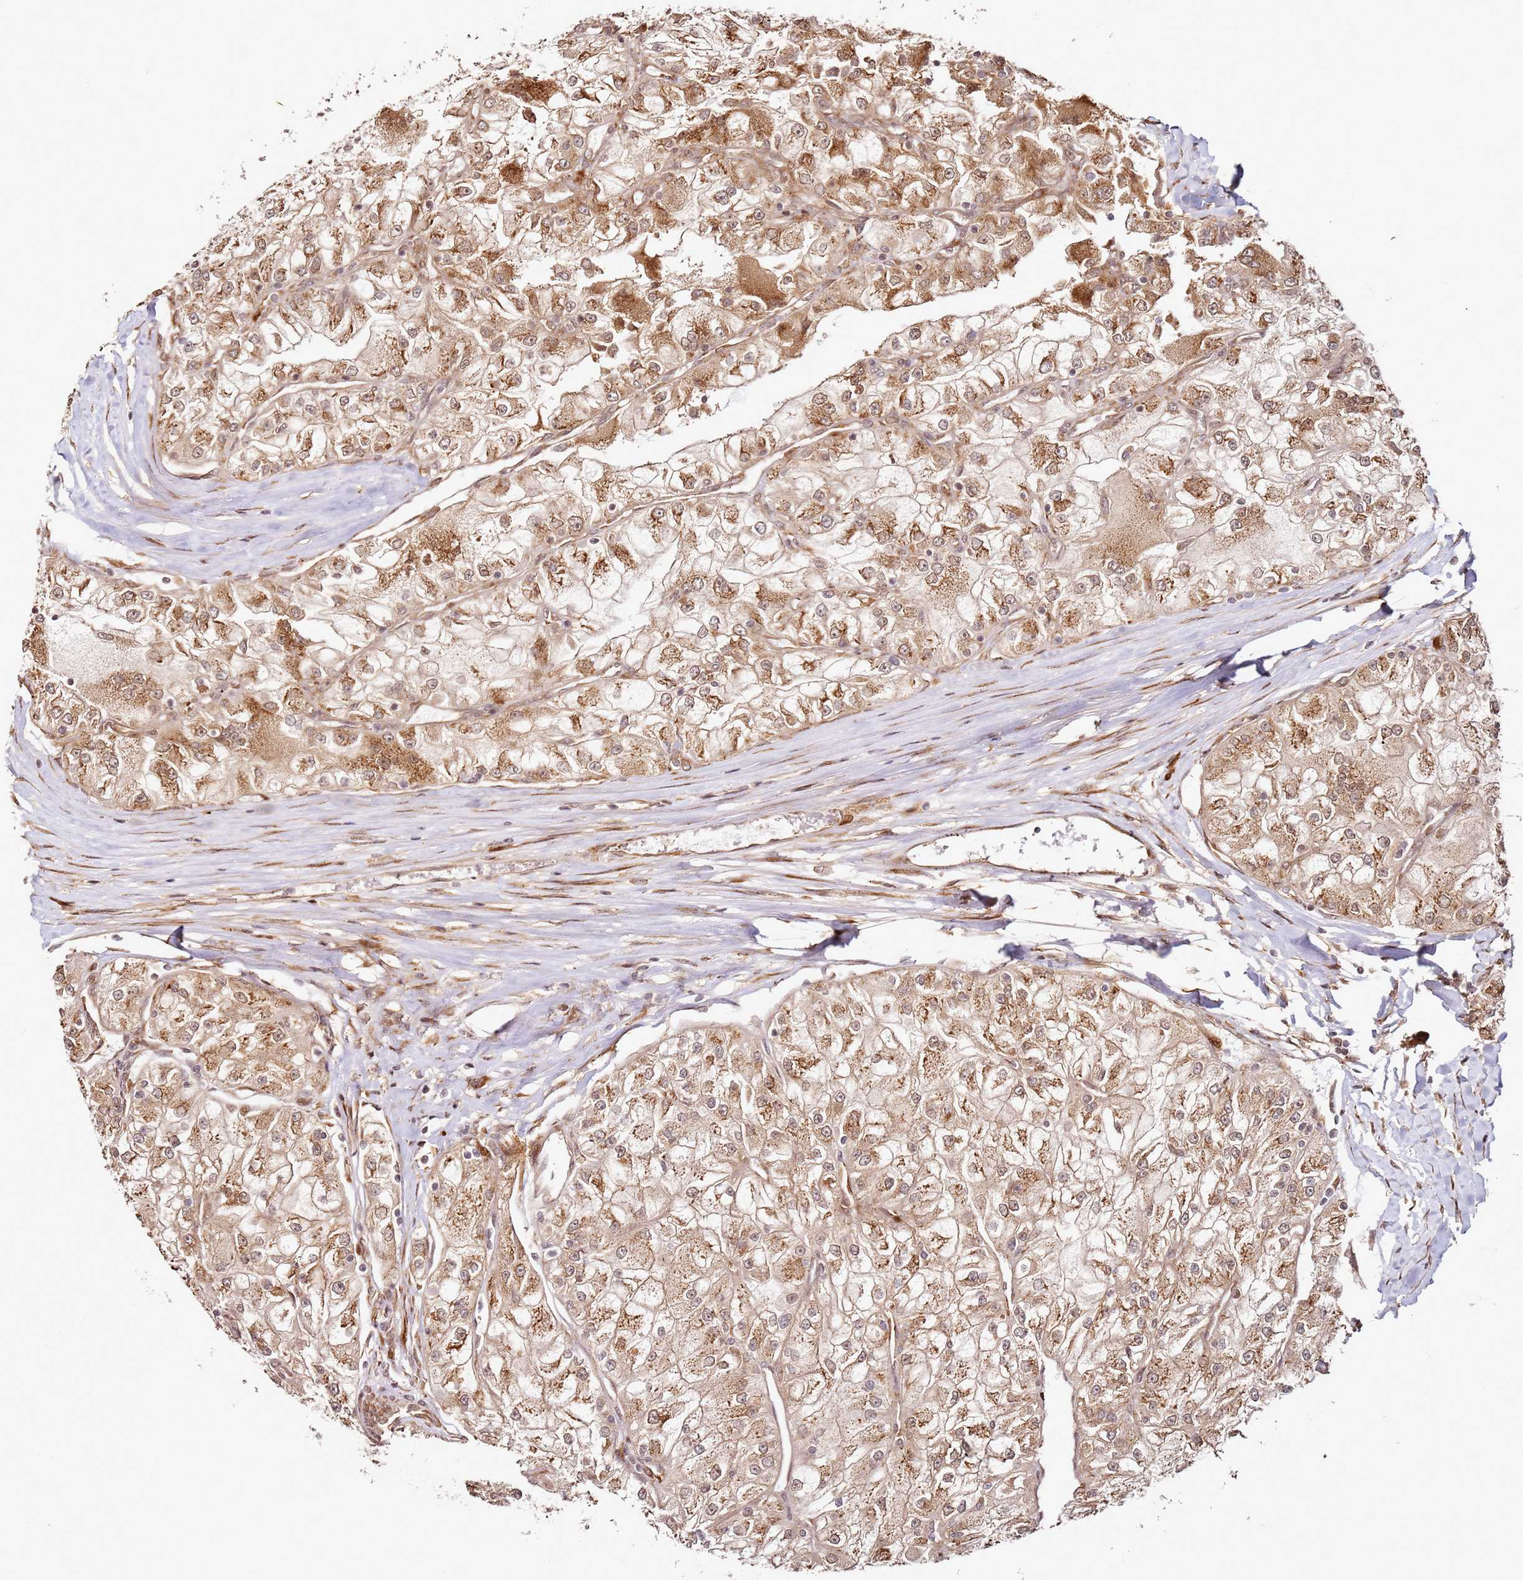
{"staining": {"intensity": "moderate", "quantity": ">75%", "location": "cytoplasmic/membranous,nuclear"}, "tissue": "renal cancer", "cell_type": "Tumor cells", "image_type": "cancer", "snomed": [{"axis": "morphology", "description": "Adenocarcinoma, NOS"}, {"axis": "topography", "description": "Kidney"}], "caption": "Approximately >75% of tumor cells in human renal cancer (adenocarcinoma) exhibit moderate cytoplasmic/membranous and nuclear protein staining as visualized by brown immunohistochemical staining.", "gene": "RPS3A", "patient": {"sex": "female", "age": 72}}